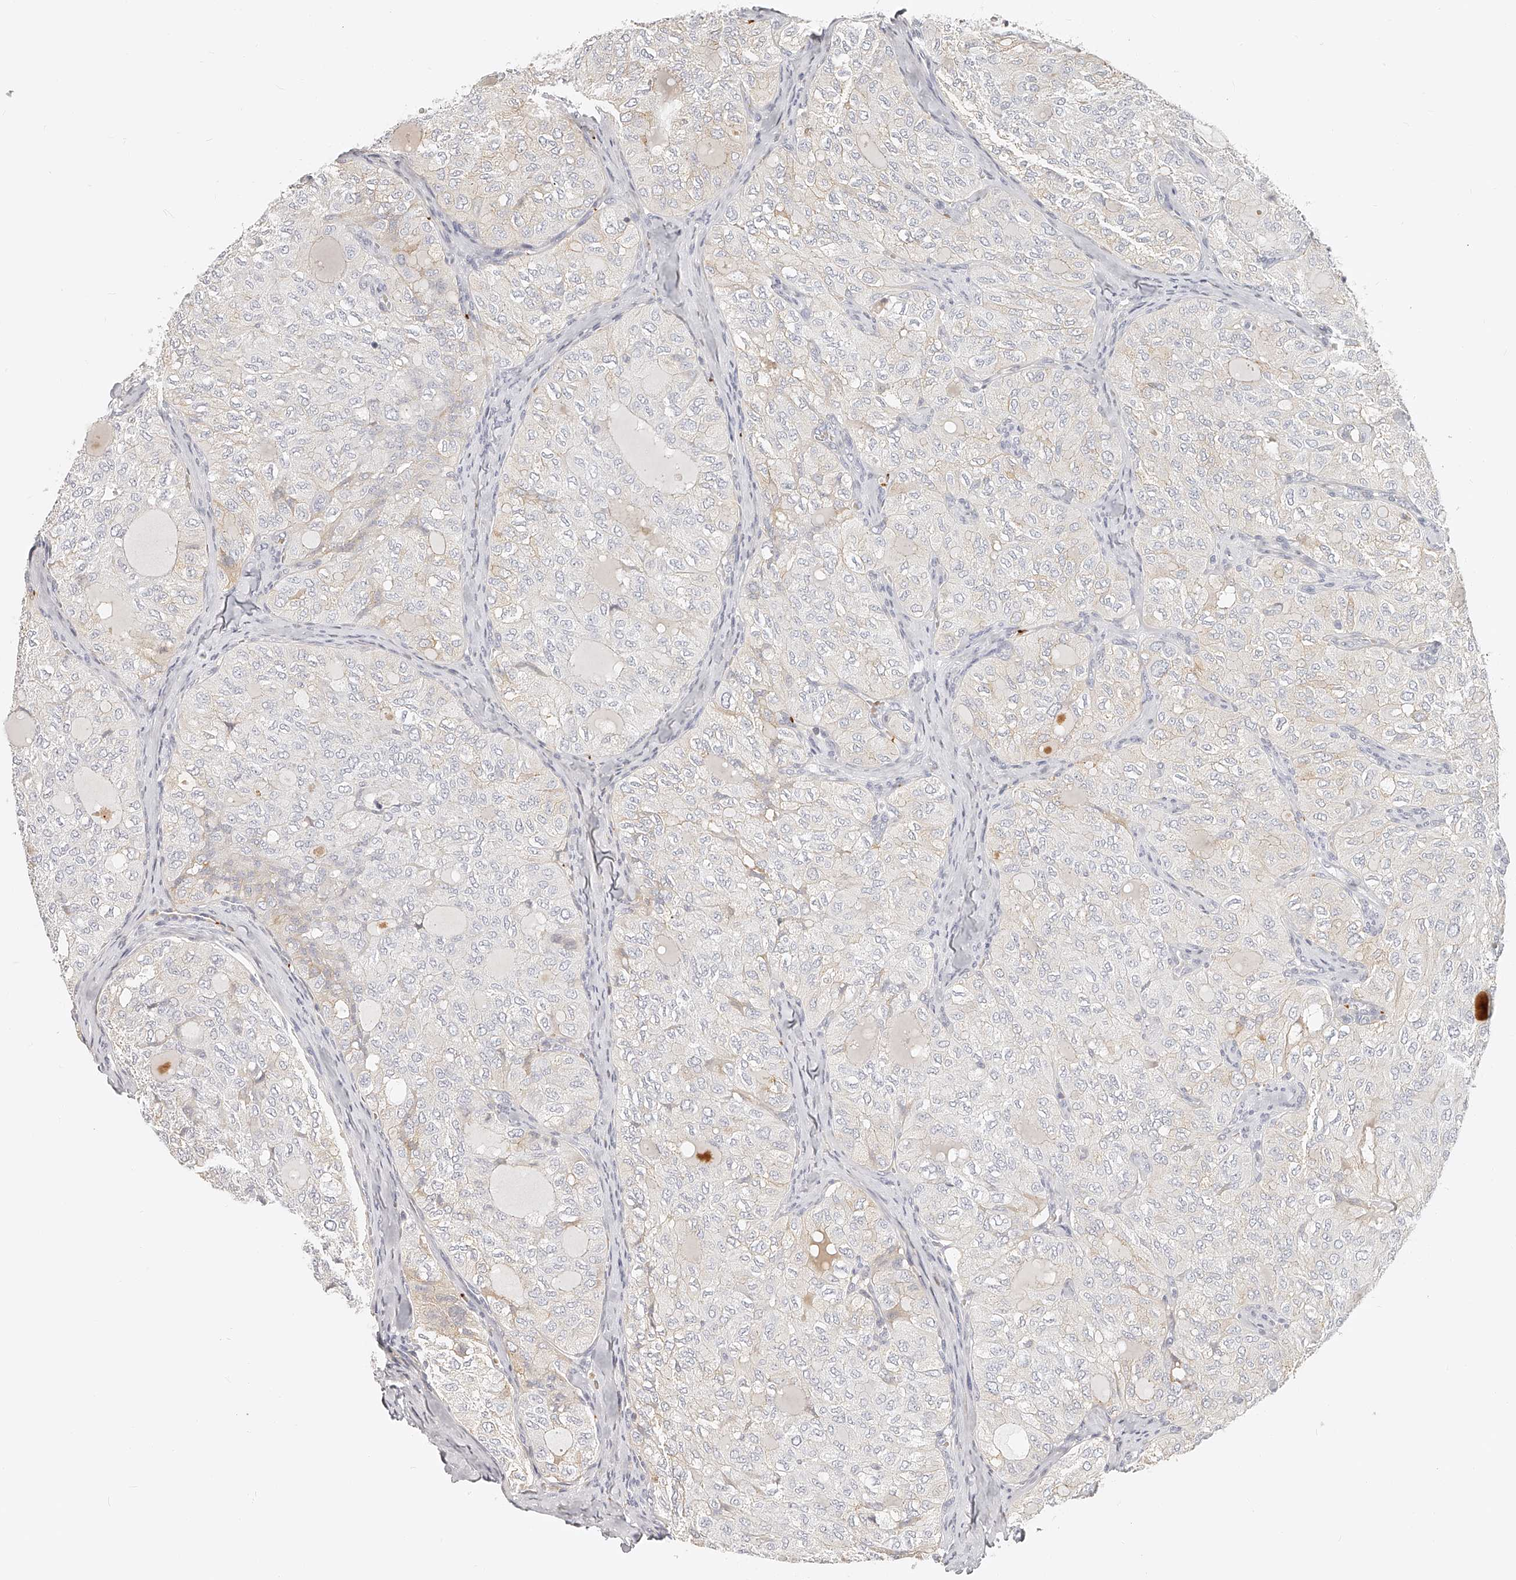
{"staining": {"intensity": "negative", "quantity": "none", "location": "none"}, "tissue": "thyroid cancer", "cell_type": "Tumor cells", "image_type": "cancer", "snomed": [{"axis": "morphology", "description": "Follicular adenoma carcinoma, NOS"}, {"axis": "topography", "description": "Thyroid gland"}], "caption": "Protein analysis of thyroid cancer demonstrates no significant expression in tumor cells.", "gene": "ITGB3", "patient": {"sex": "male", "age": 75}}